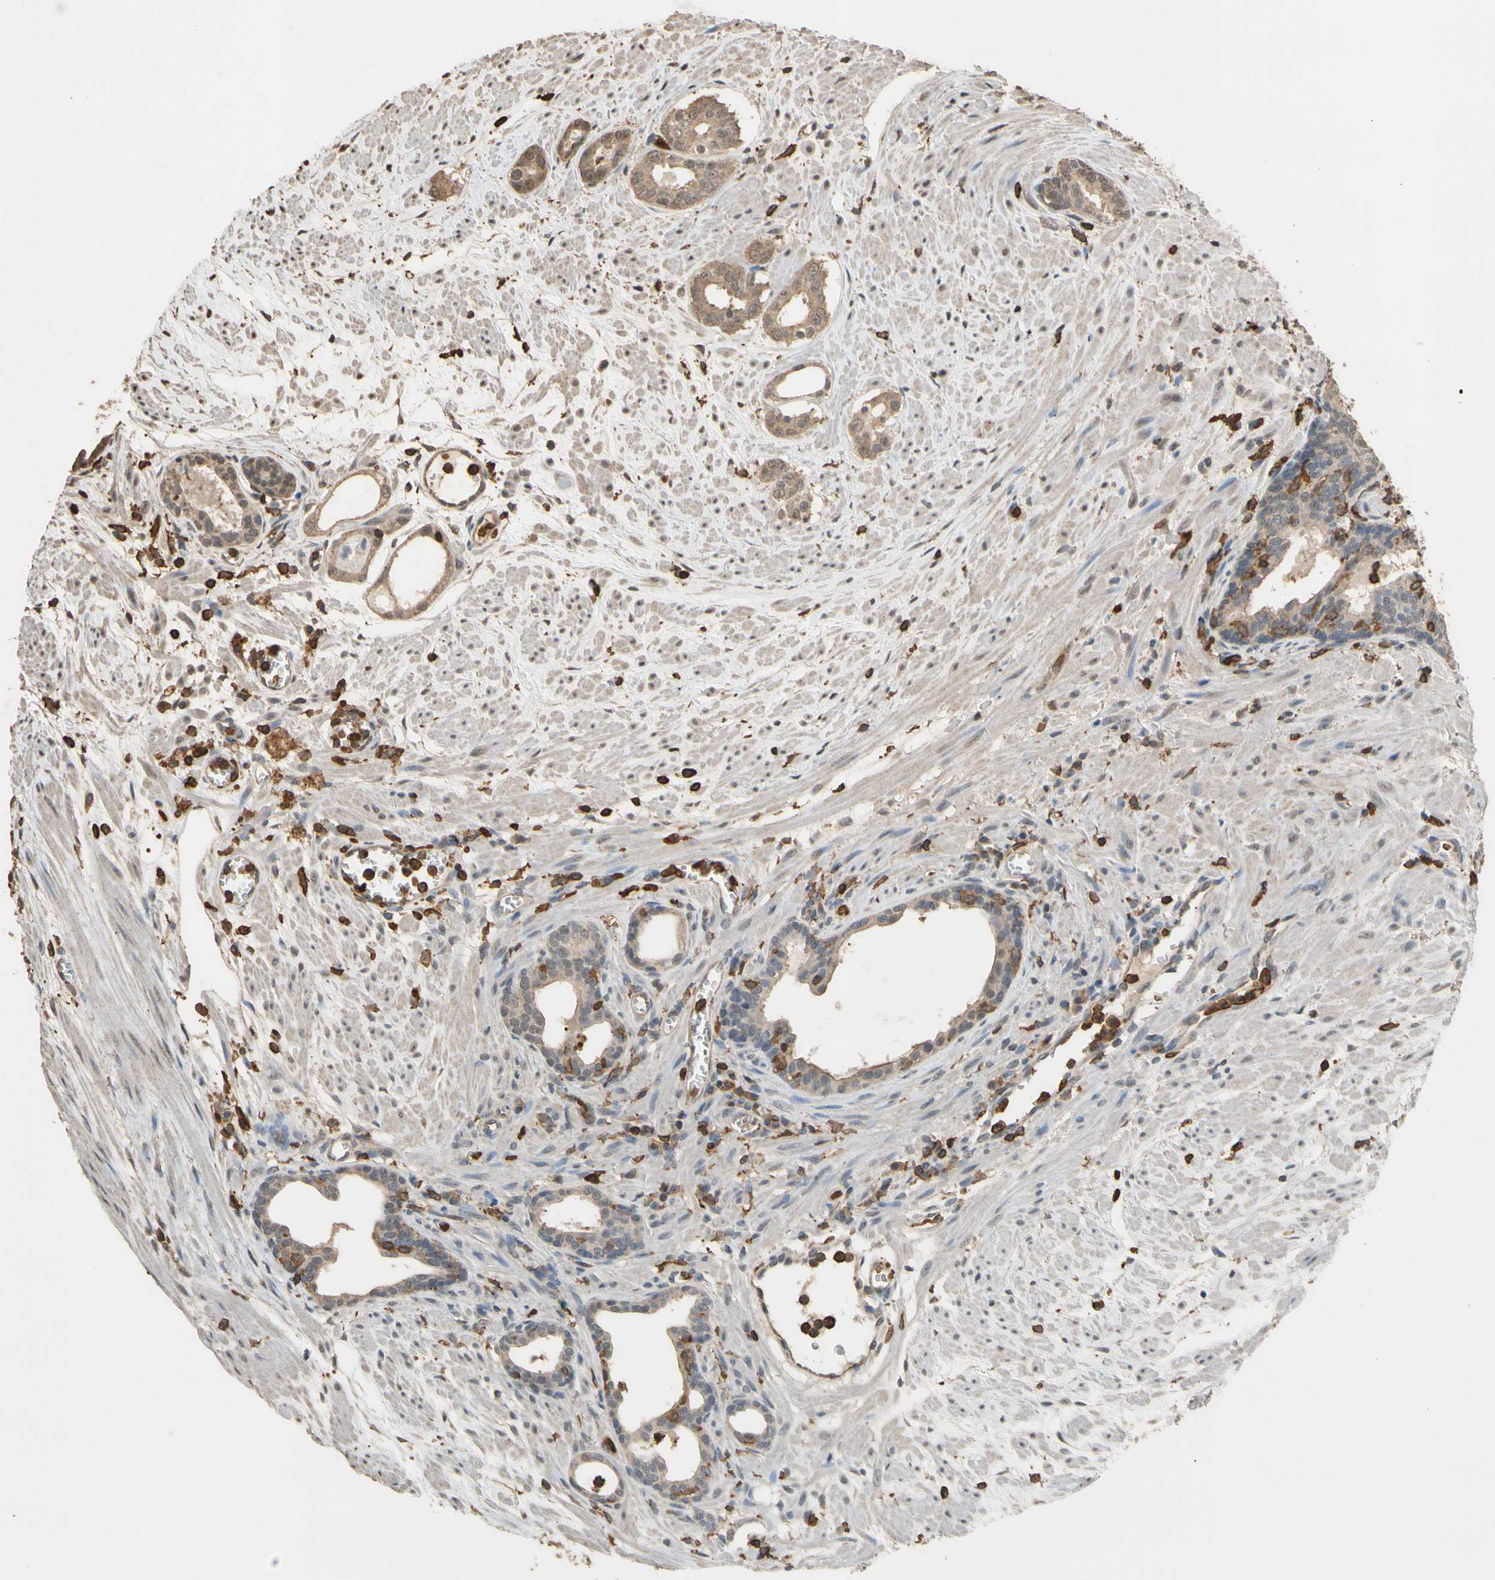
{"staining": {"intensity": "weak", "quantity": ">75%", "location": "cytoplasmic/membranous"}, "tissue": "prostate cancer", "cell_type": "Tumor cells", "image_type": "cancer", "snomed": [{"axis": "morphology", "description": "Adenocarcinoma, Low grade"}, {"axis": "topography", "description": "Prostate"}], "caption": "Approximately >75% of tumor cells in prostate cancer (adenocarcinoma (low-grade)) exhibit weak cytoplasmic/membranous protein staining as visualized by brown immunohistochemical staining.", "gene": "TNFSF13B", "patient": {"sex": "male", "age": 57}}